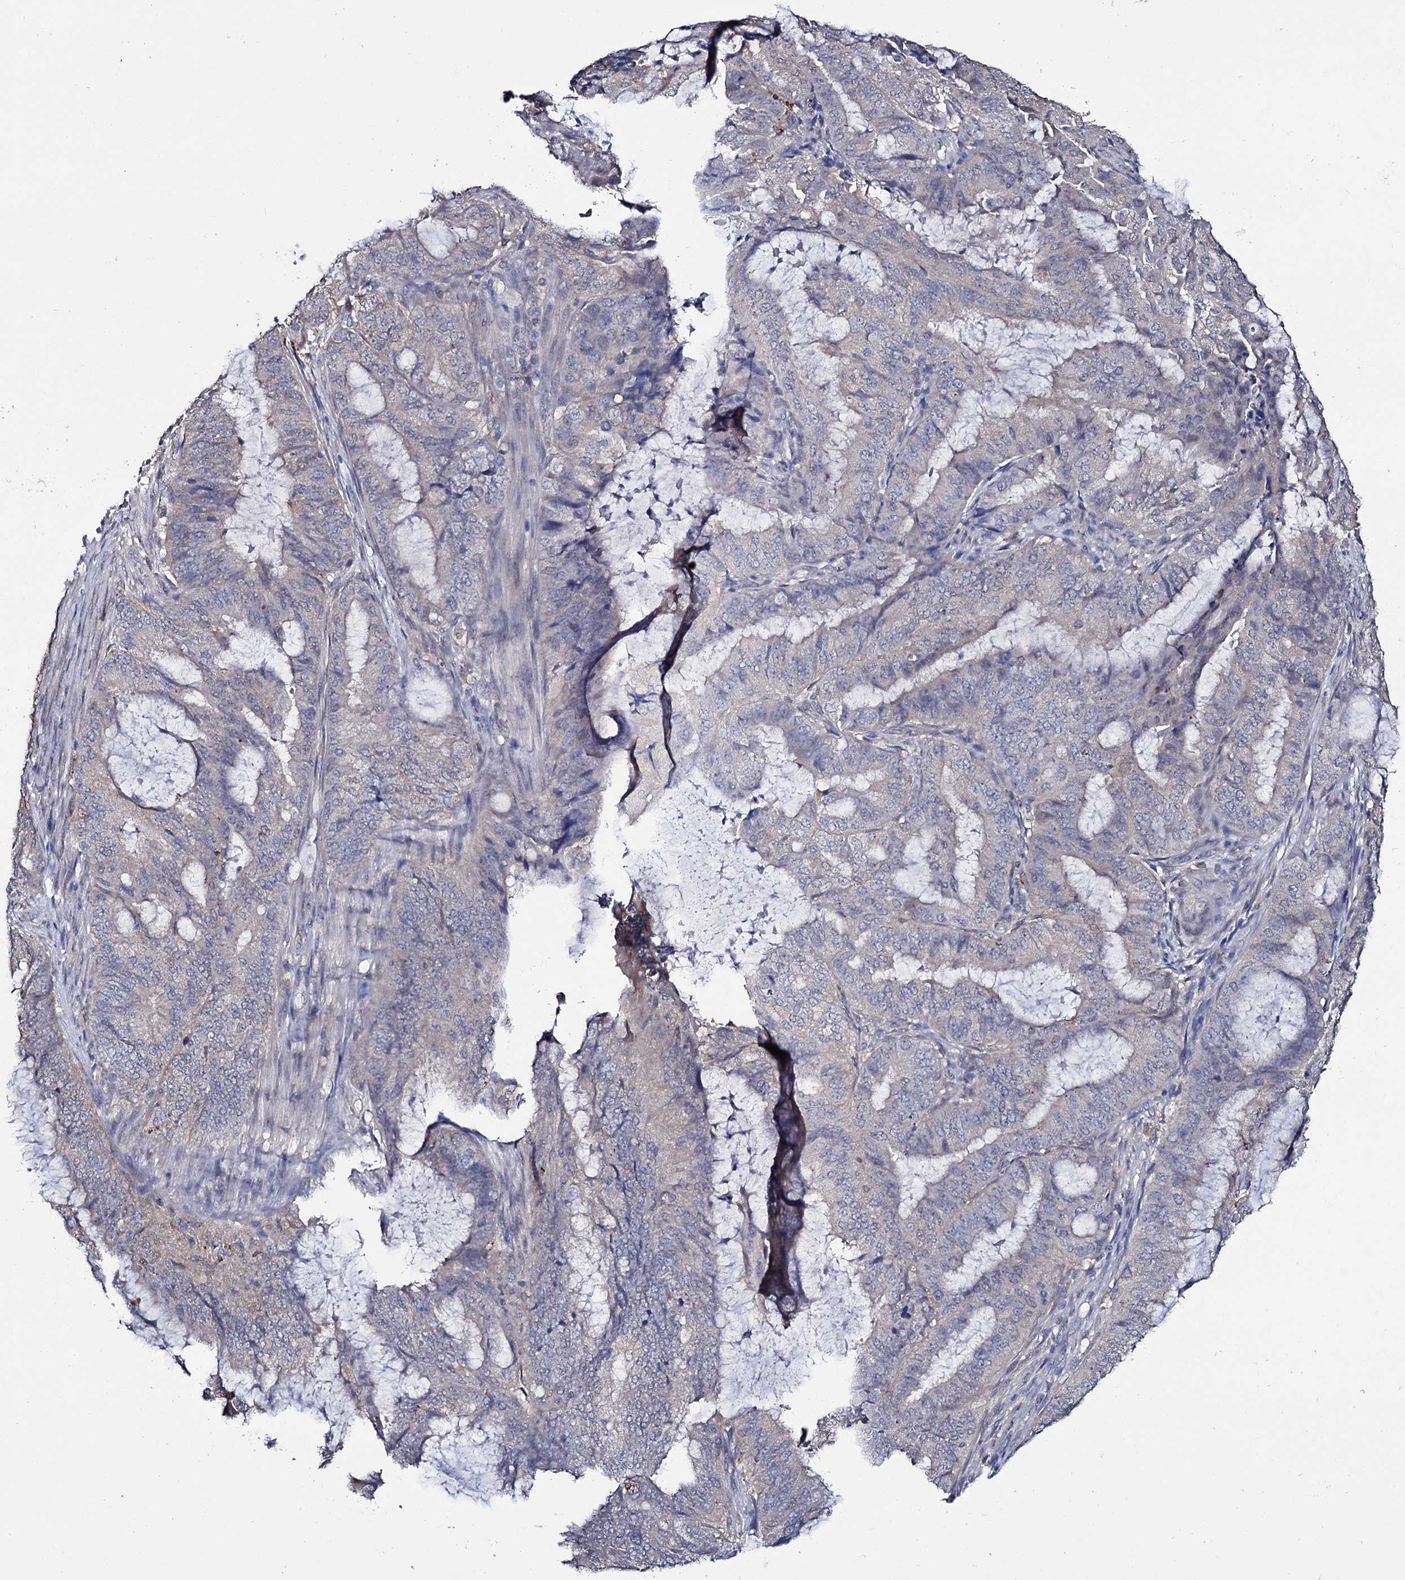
{"staining": {"intensity": "negative", "quantity": "none", "location": "none"}, "tissue": "endometrial cancer", "cell_type": "Tumor cells", "image_type": "cancer", "snomed": [{"axis": "morphology", "description": "Adenocarcinoma, NOS"}, {"axis": "topography", "description": "Endometrium"}], "caption": "There is no significant expression in tumor cells of endometrial adenocarcinoma.", "gene": "CRYL1", "patient": {"sex": "female", "age": 51}}